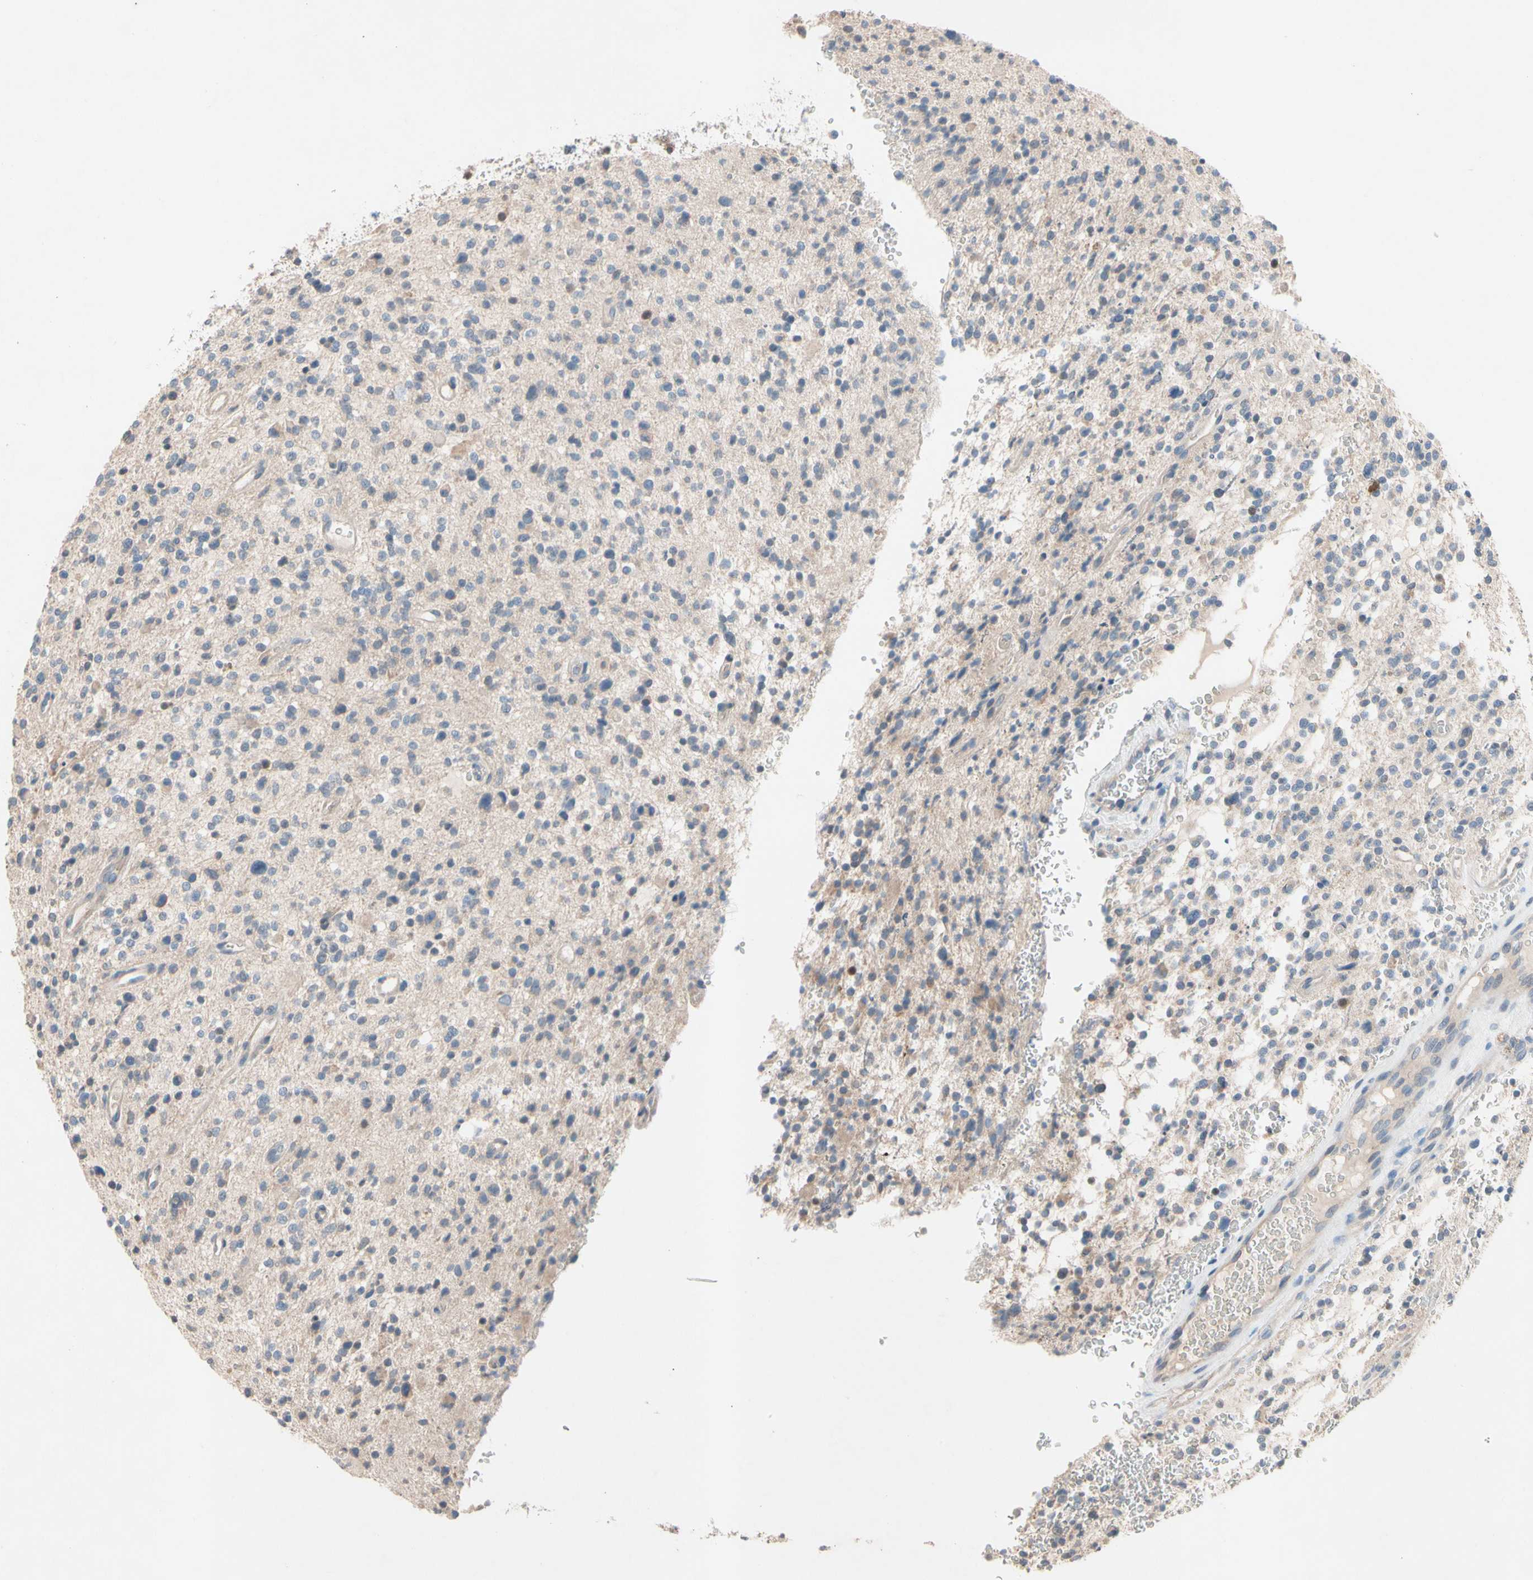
{"staining": {"intensity": "weak", "quantity": ">75%", "location": "none"}, "tissue": "glioma", "cell_type": "Tumor cells", "image_type": "cancer", "snomed": [{"axis": "morphology", "description": "Glioma, malignant, High grade"}, {"axis": "topography", "description": "Brain"}], "caption": "Human glioma stained with a brown dye displays weak None positive positivity in approximately >75% of tumor cells.", "gene": "PRDX4", "patient": {"sex": "male", "age": 48}}